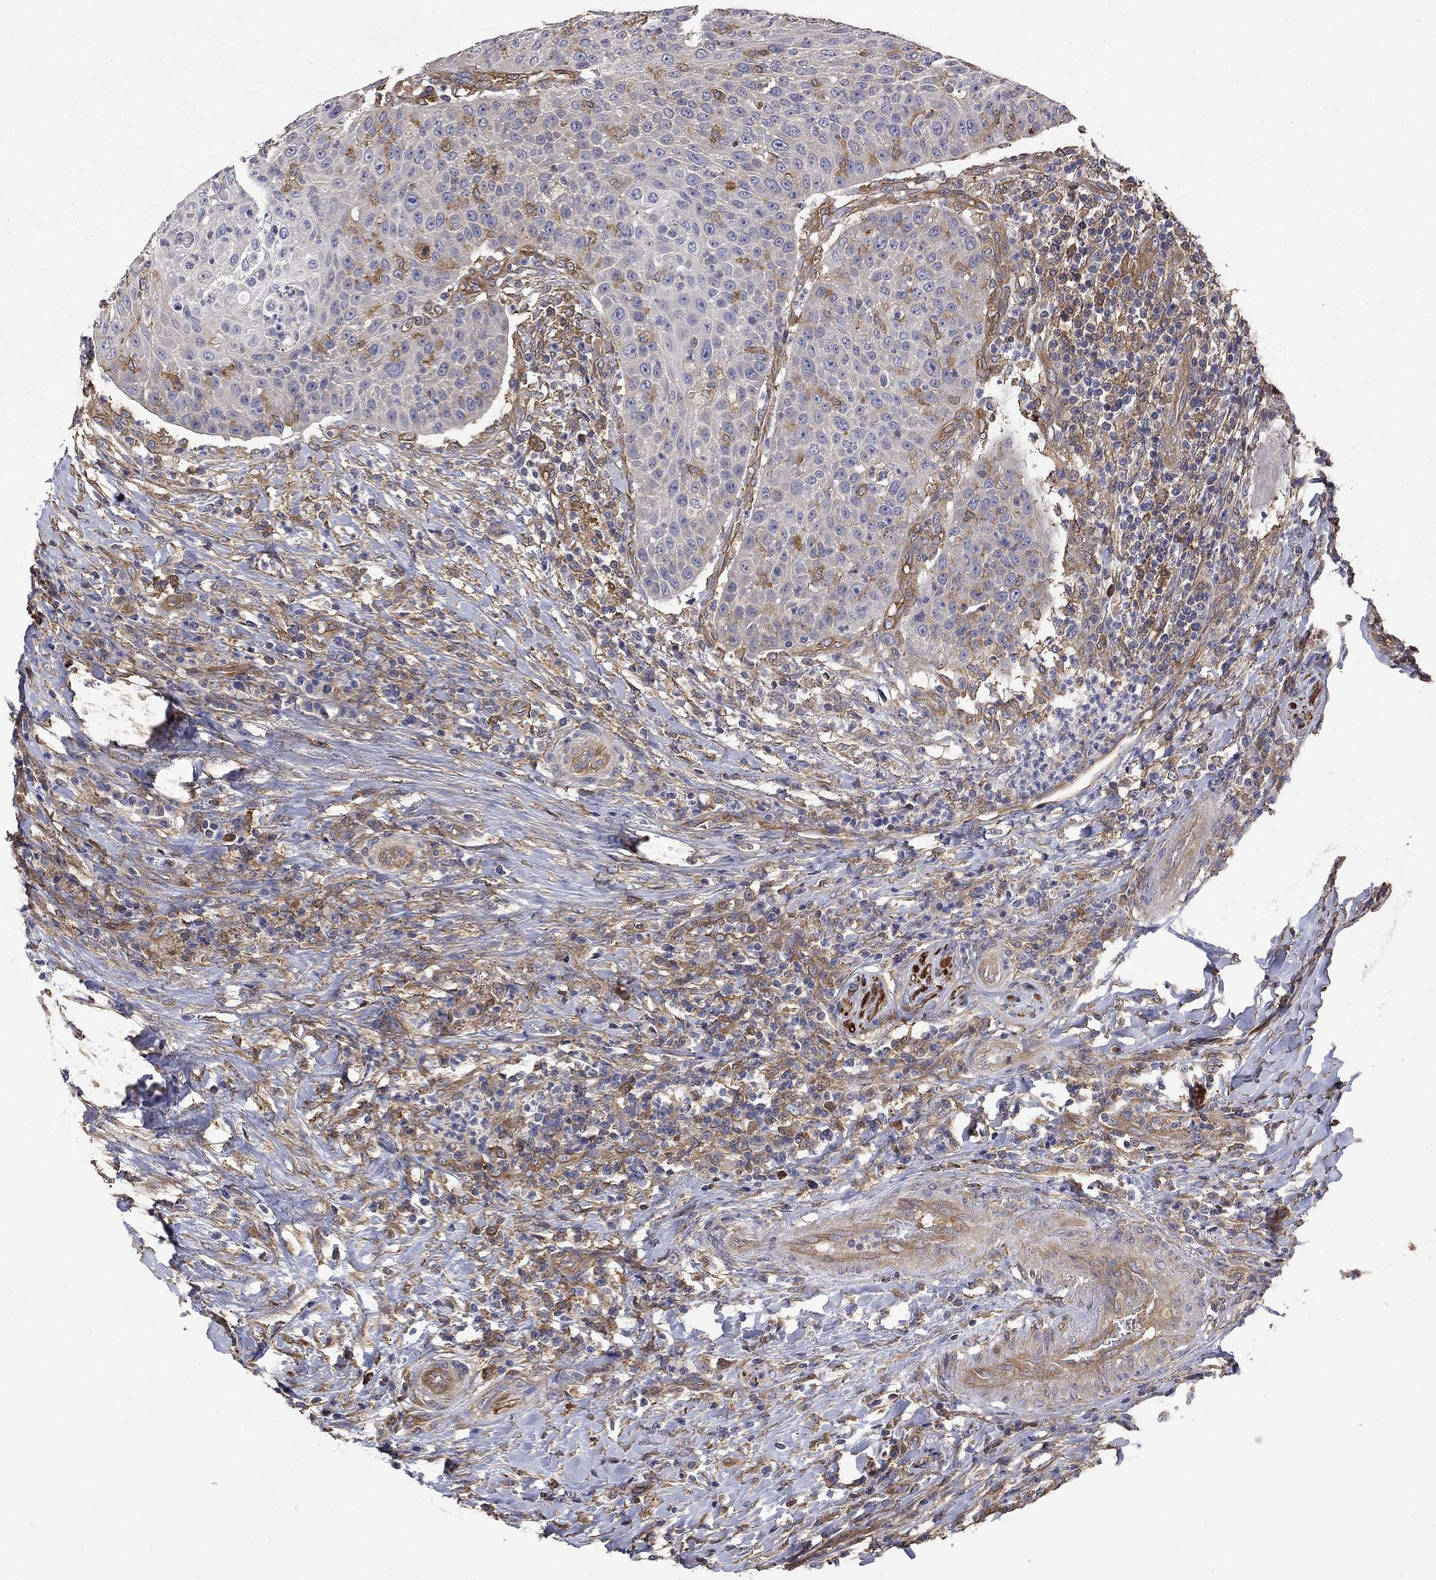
{"staining": {"intensity": "moderate", "quantity": "<25%", "location": "cytoplasmic/membranous"}, "tissue": "head and neck cancer", "cell_type": "Tumor cells", "image_type": "cancer", "snomed": [{"axis": "morphology", "description": "Squamous cell carcinoma, NOS"}, {"axis": "topography", "description": "Head-Neck"}], "caption": "The image demonstrates immunohistochemical staining of squamous cell carcinoma (head and neck). There is moderate cytoplasmic/membranous expression is identified in approximately <25% of tumor cells. (IHC, brightfield microscopy, high magnification).", "gene": "DPYSL2", "patient": {"sex": "male", "age": 69}}